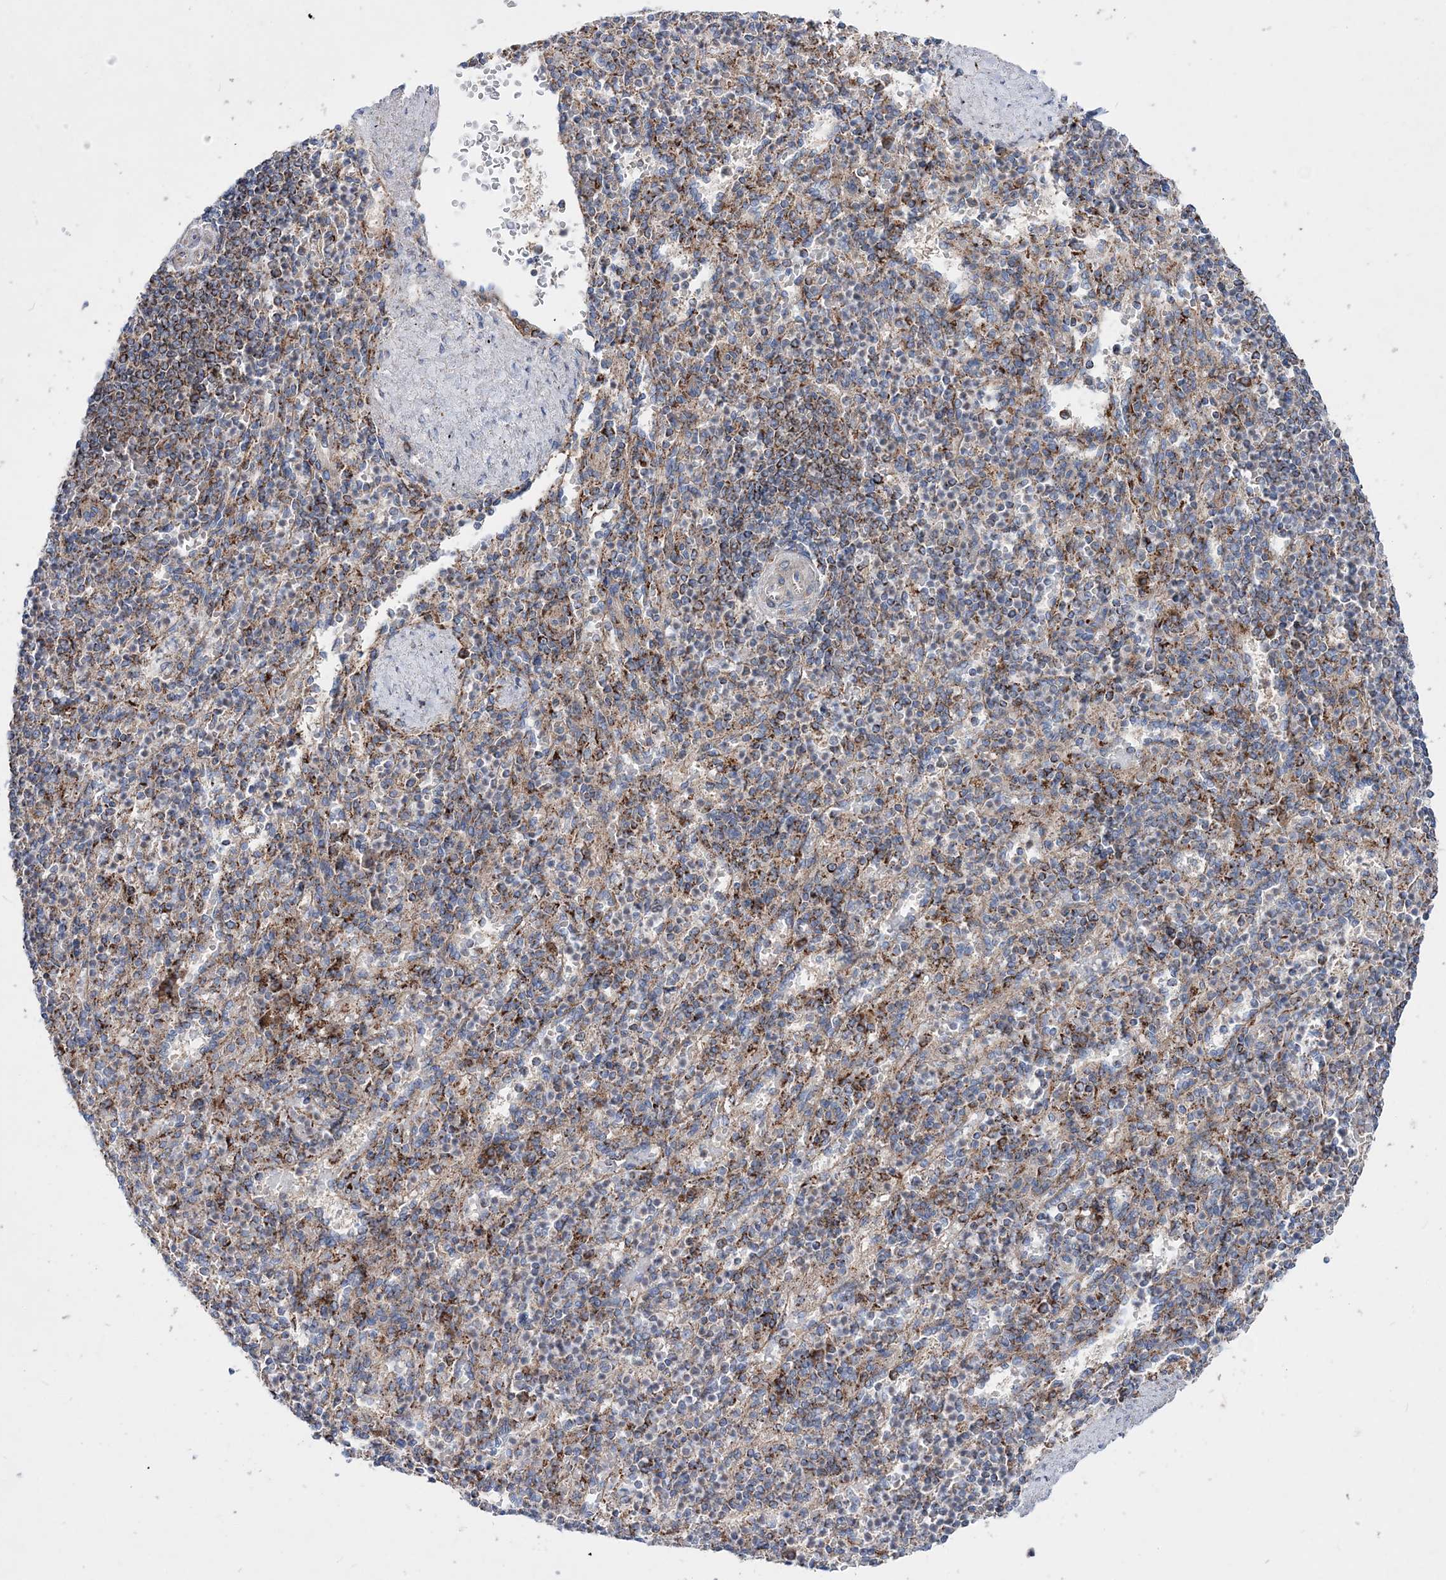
{"staining": {"intensity": "moderate", "quantity": "<25%", "location": "cytoplasmic/membranous"}, "tissue": "spleen", "cell_type": "Cells in red pulp", "image_type": "normal", "snomed": [{"axis": "morphology", "description": "Normal tissue, NOS"}, {"axis": "topography", "description": "Spleen"}], "caption": "Immunohistochemical staining of benign spleen exhibits low levels of moderate cytoplasmic/membranous expression in approximately <25% of cells in red pulp. (DAB = brown stain, brightfield microscopy at high magnification).", "gene": "NGLY1", "patient": {"sex": "female", "age": 74}}